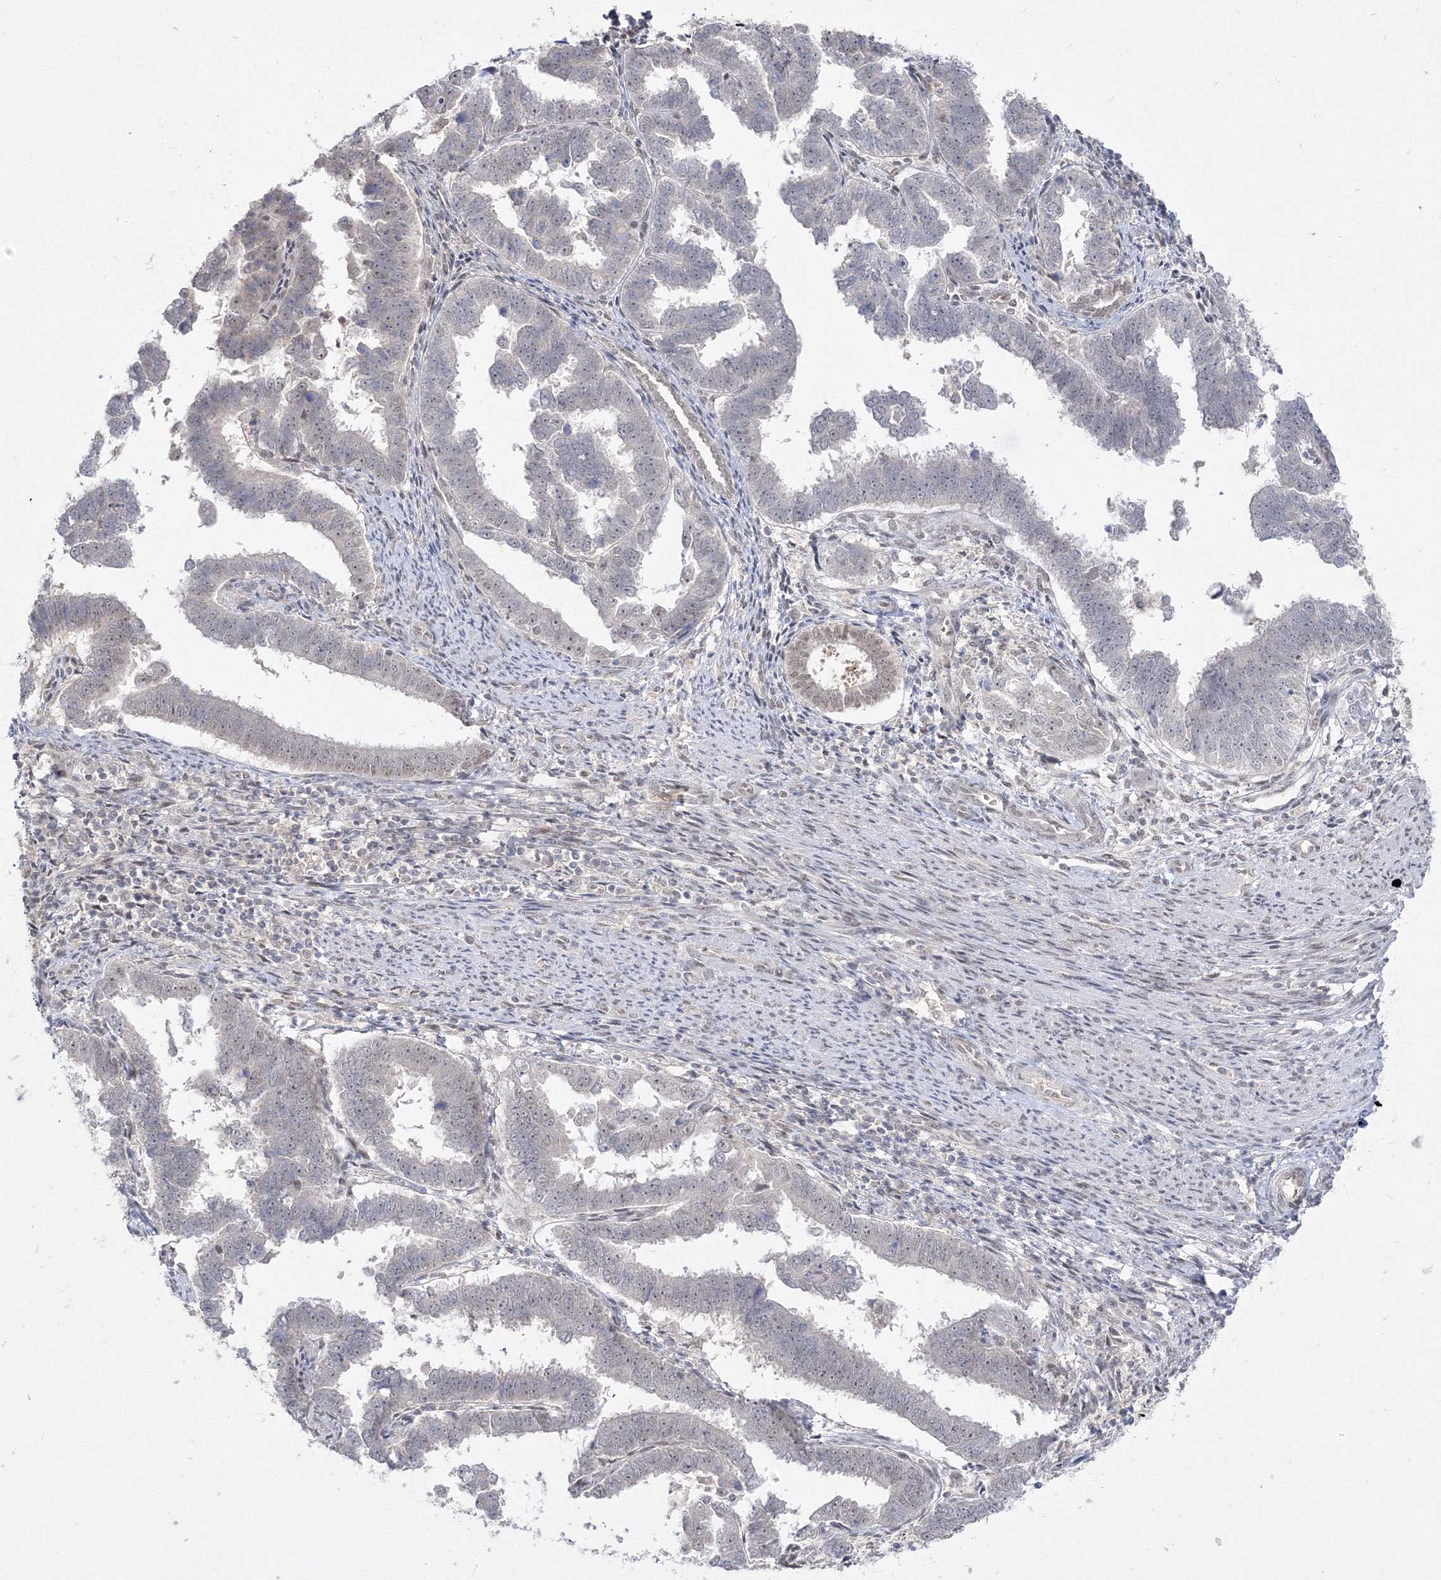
{"staining": {"intensity": "weak", "quantity": "<25%", "location": "nuclear"}, "tissue": "endometrial cancer", "cell_type": "Tumor cells", "image_type": "cancer", "snomed": [{"axis": "morphology", "description": "Adenocarcinoma, NOS"}, {"axis": "topography", "description": "Endometrium"}], "caption": "High power microscopy image of an IHC image of endometrial cancer, revealing no significant staining in tumor cells.", "gene": "COPS4", "patient": {"sex": "female", "age": 75}}